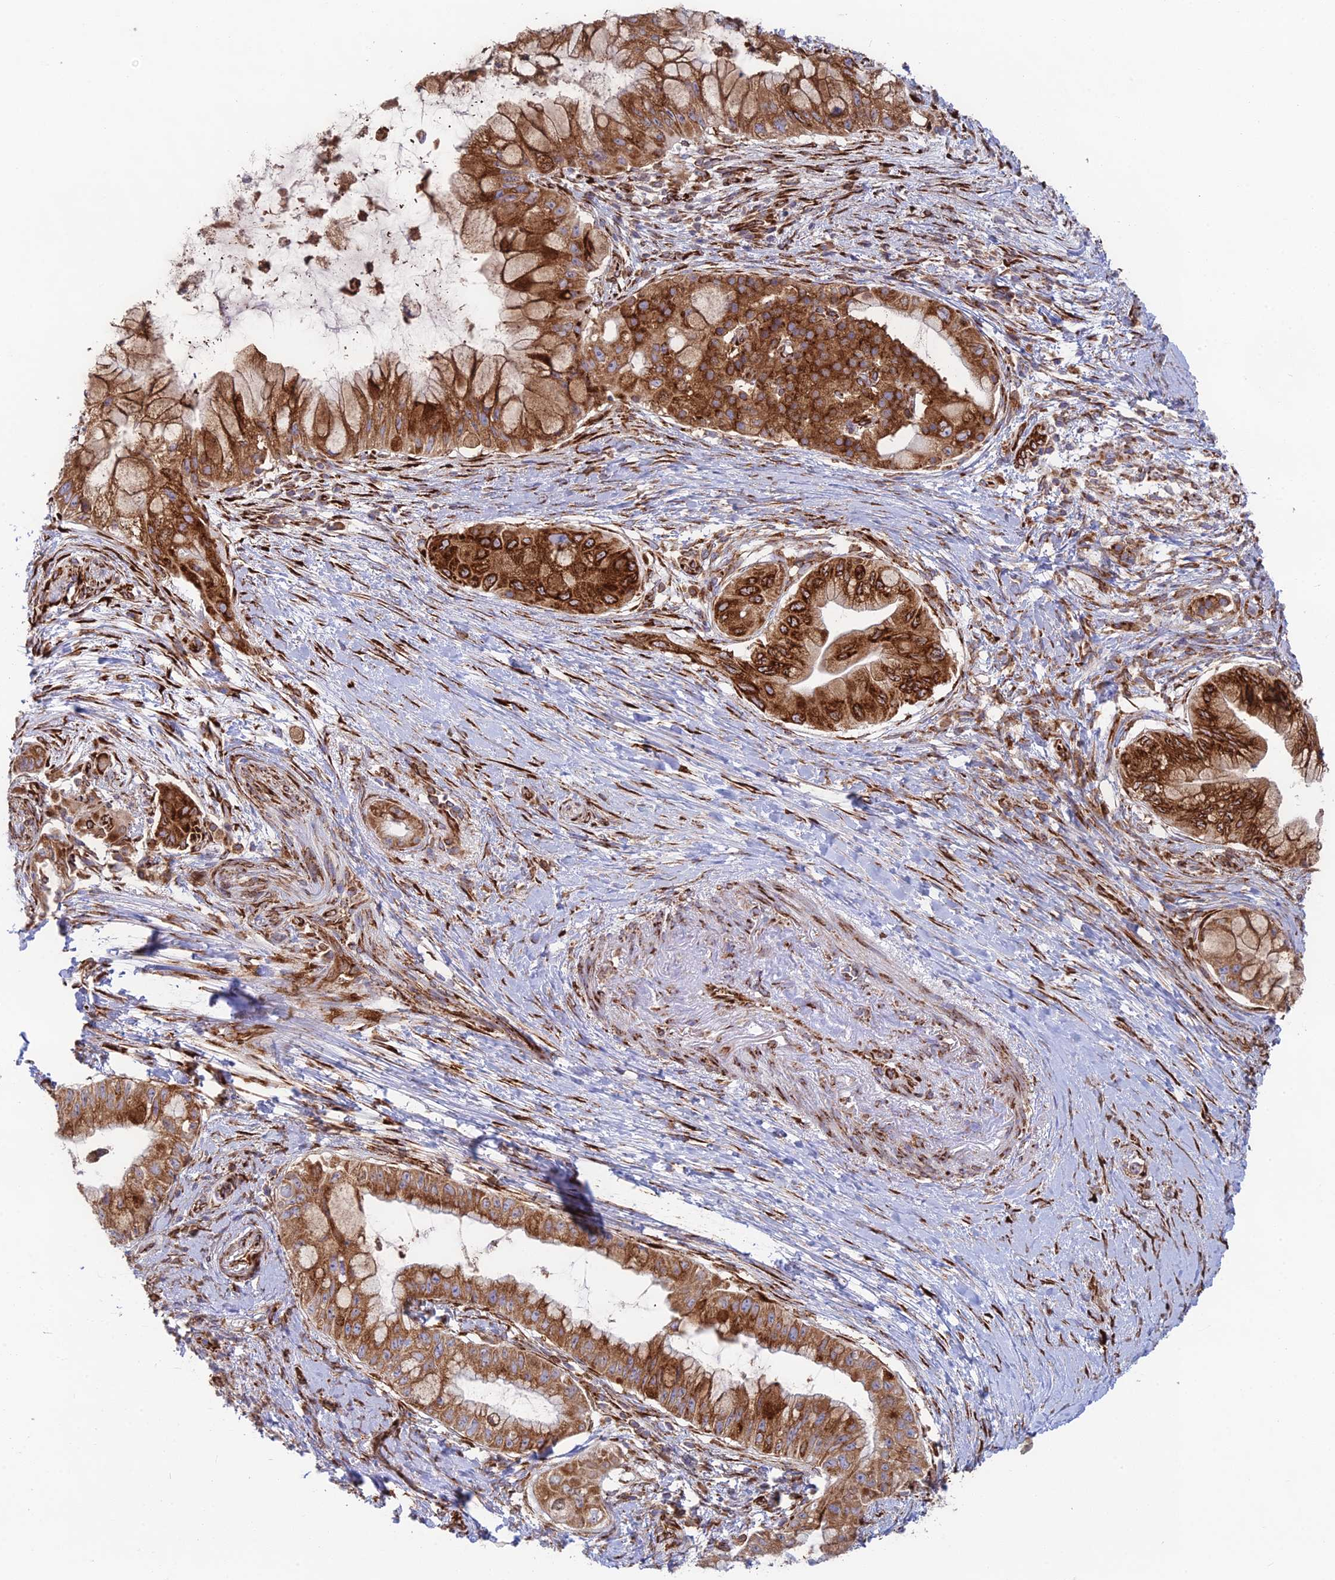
{"staining": {"intensity": "strong", "quantity": ">75%", "location": "cytoplasmic/membranous"}, "tissue": "pancreatic cancer", "cell_type": "Tumor cells", "image_type": "cancer", "snomed": [{"axis": "morphology", "description": "Adenocarcinoma, NOS"}, {"axis": "topography", "description": "Pancreas"}], "caption": "An image of adenocarcinoma (pancreatic) stained for a protein demonstrates strong cytoplasmic/membranous brown staining in tumor cells.", "gene": "CCDC69", "patient": {"sex": "male", "age": 48}}